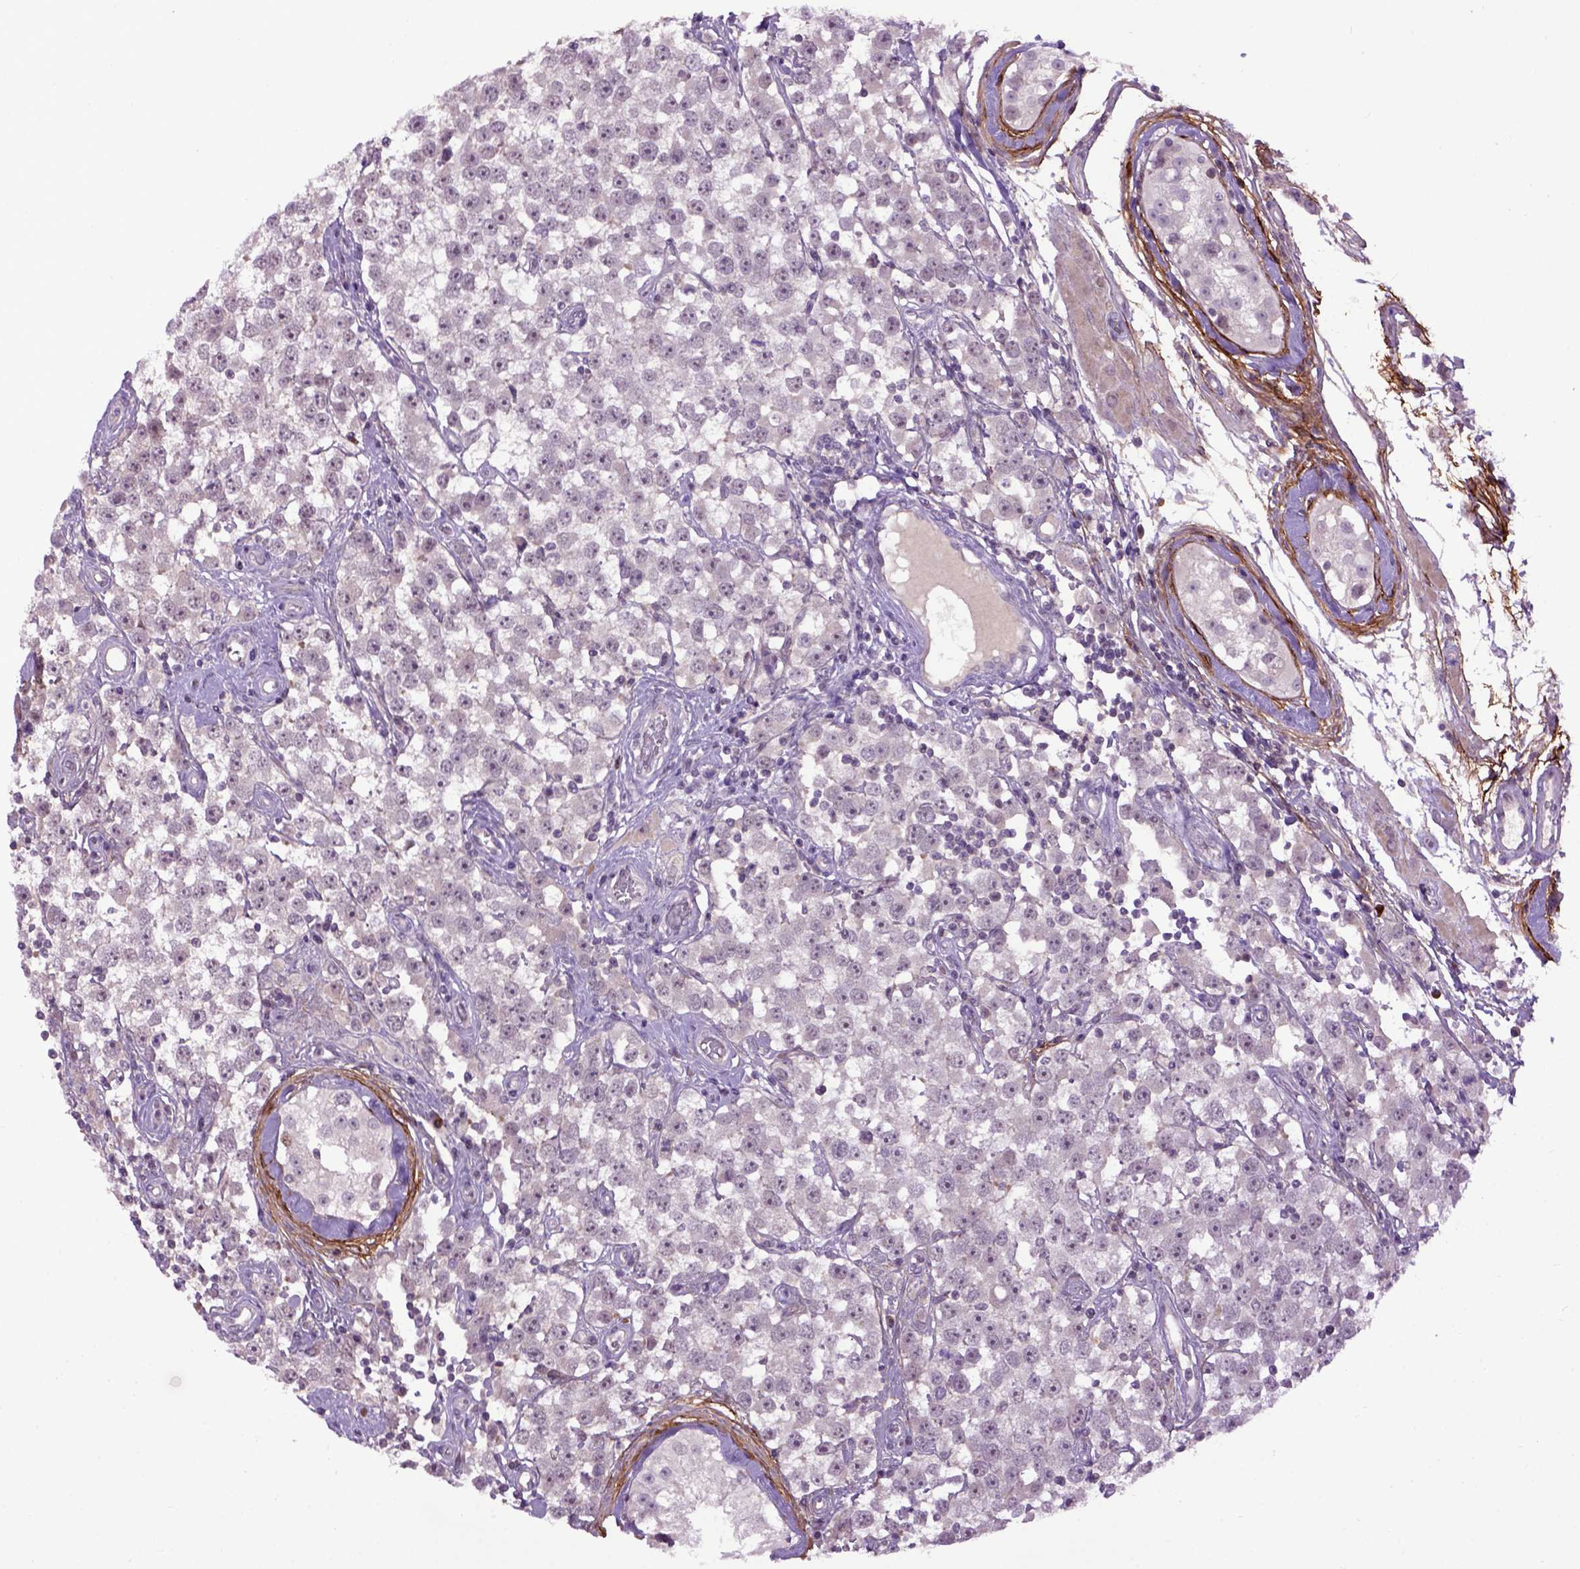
{"staining": {"intensity": "negative", "quantity": "none", "location": "none"}, "tissue": "testis cancer", "cell_type": "Tumor cells", "image_type": "cancer", "snomed": [{"axis": "morphology", "description": "Seminoma, NOS"}, {"axis": "topography", "description": "Testis"}], "caption": "Testis seminoma stained for a protein using IHC exhibits no expression tumor cells.", "gene": "EMILIN3", "patient": {"sex": "male", "age": 34}}